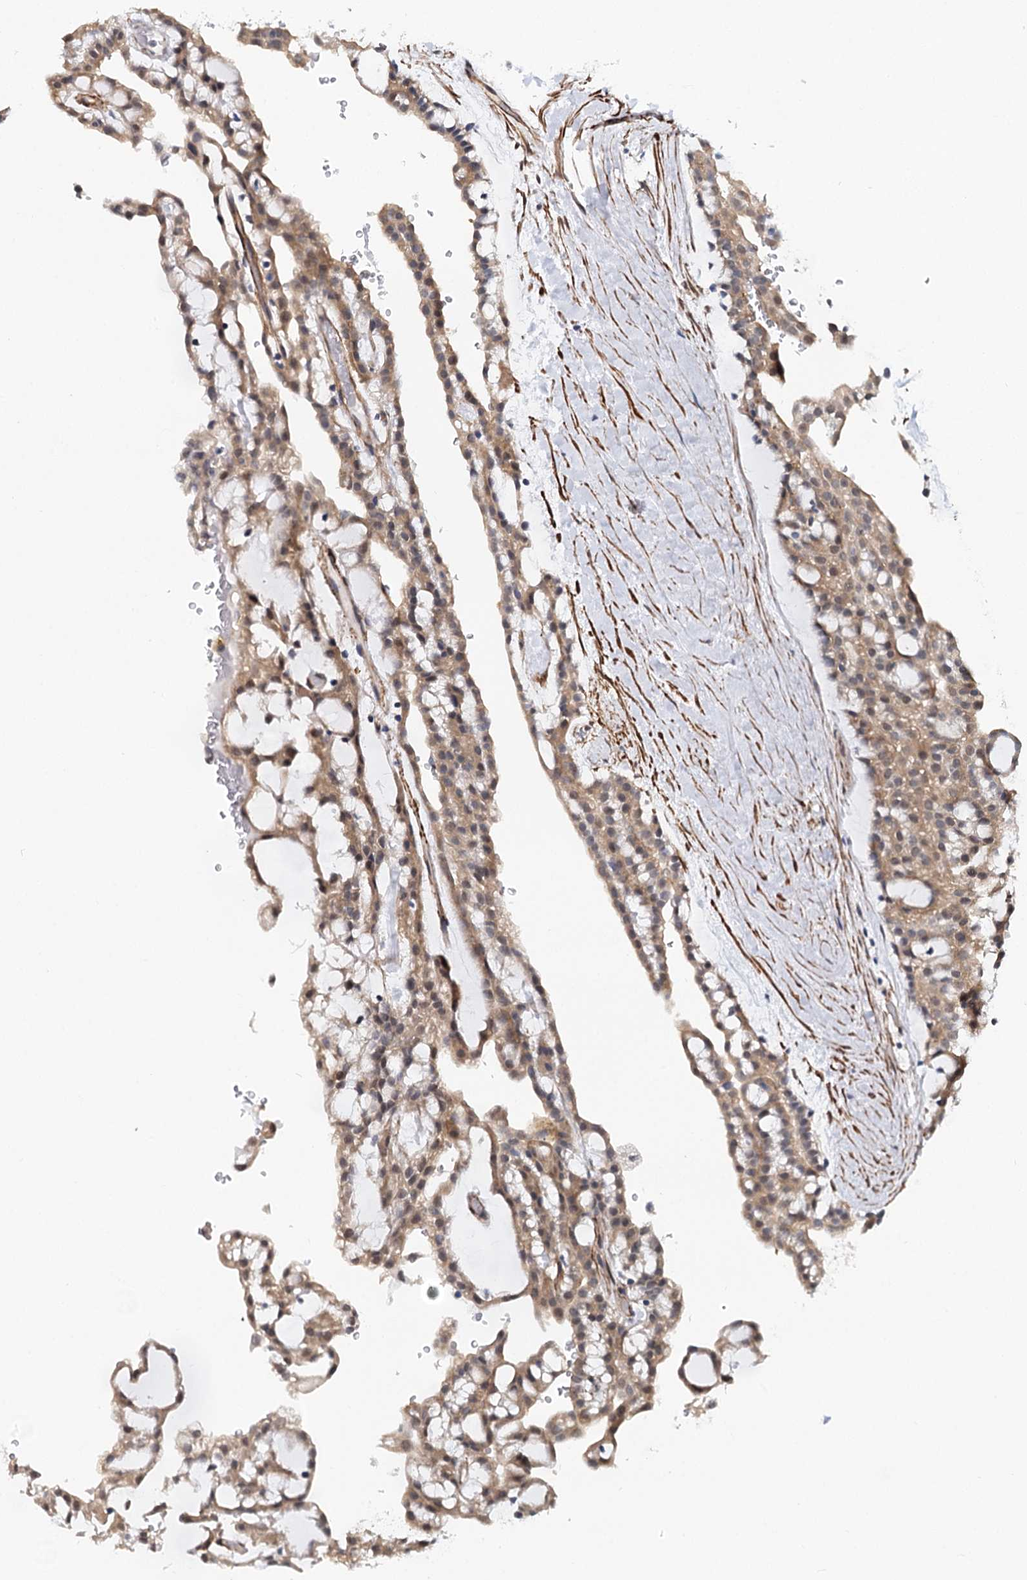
{"staining": {"intensity": "weak", "quantity": ">75%", "location": "cytoplasmic/membranous,nuclear"}, "tissue": "renal cancer", "cell_type": "Tumor cells", "image_type": "cancer", "snomed": [{"axis": "morphology", "description": "Adenocarcinoma, NOS"}, {"axis": "topography", "description": "Kidney"}], "caption": "The immunohistochemical stain labels weak cytoplasmic/membranous and nuclear expression in tumor cells of renal adenocarcinoma tissue.", "gene": "PPP2R5B", "patient": {"sex": "male", "age": 63}}